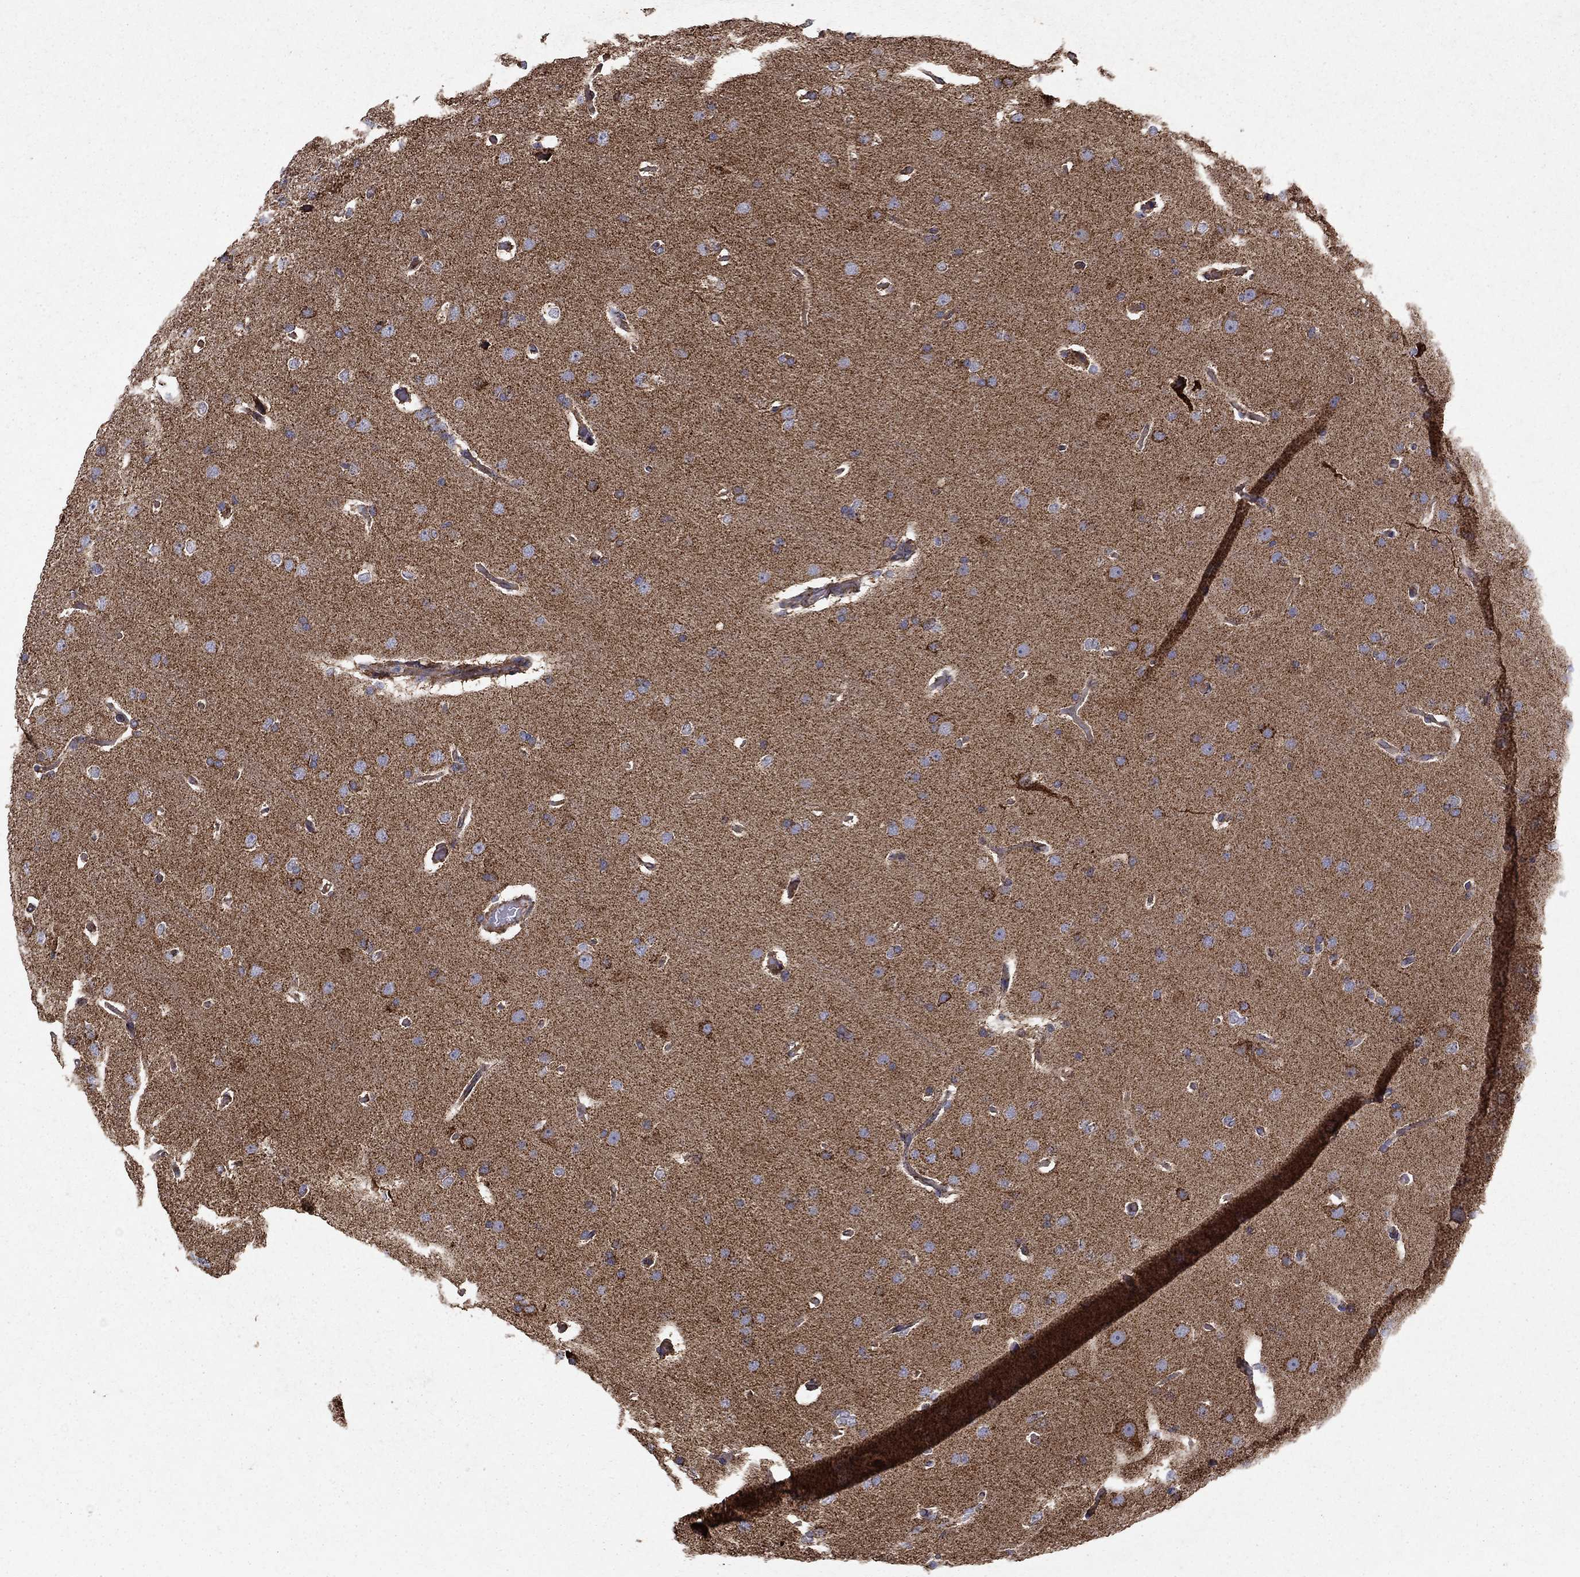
{"staining": {"intensity": "weak", "quantity": ">75%", "location": "cytoplasmic/membranous"}, "tissue": "glioma", "cell_type": "Tumor cells", "image_type": "cancer", "snomed": [{"axis": "morphology", "description": "Glioma, malignant, Low grade"}, {"axis": "topography", "description": "Brain"}], "caption": "A brown stain highlights weak cytoplasmic/membranous positivity of a protein in human glioma tumor cells.", "gene": "NDUFS8", "patient": {"sex": "male", "age": 41}}